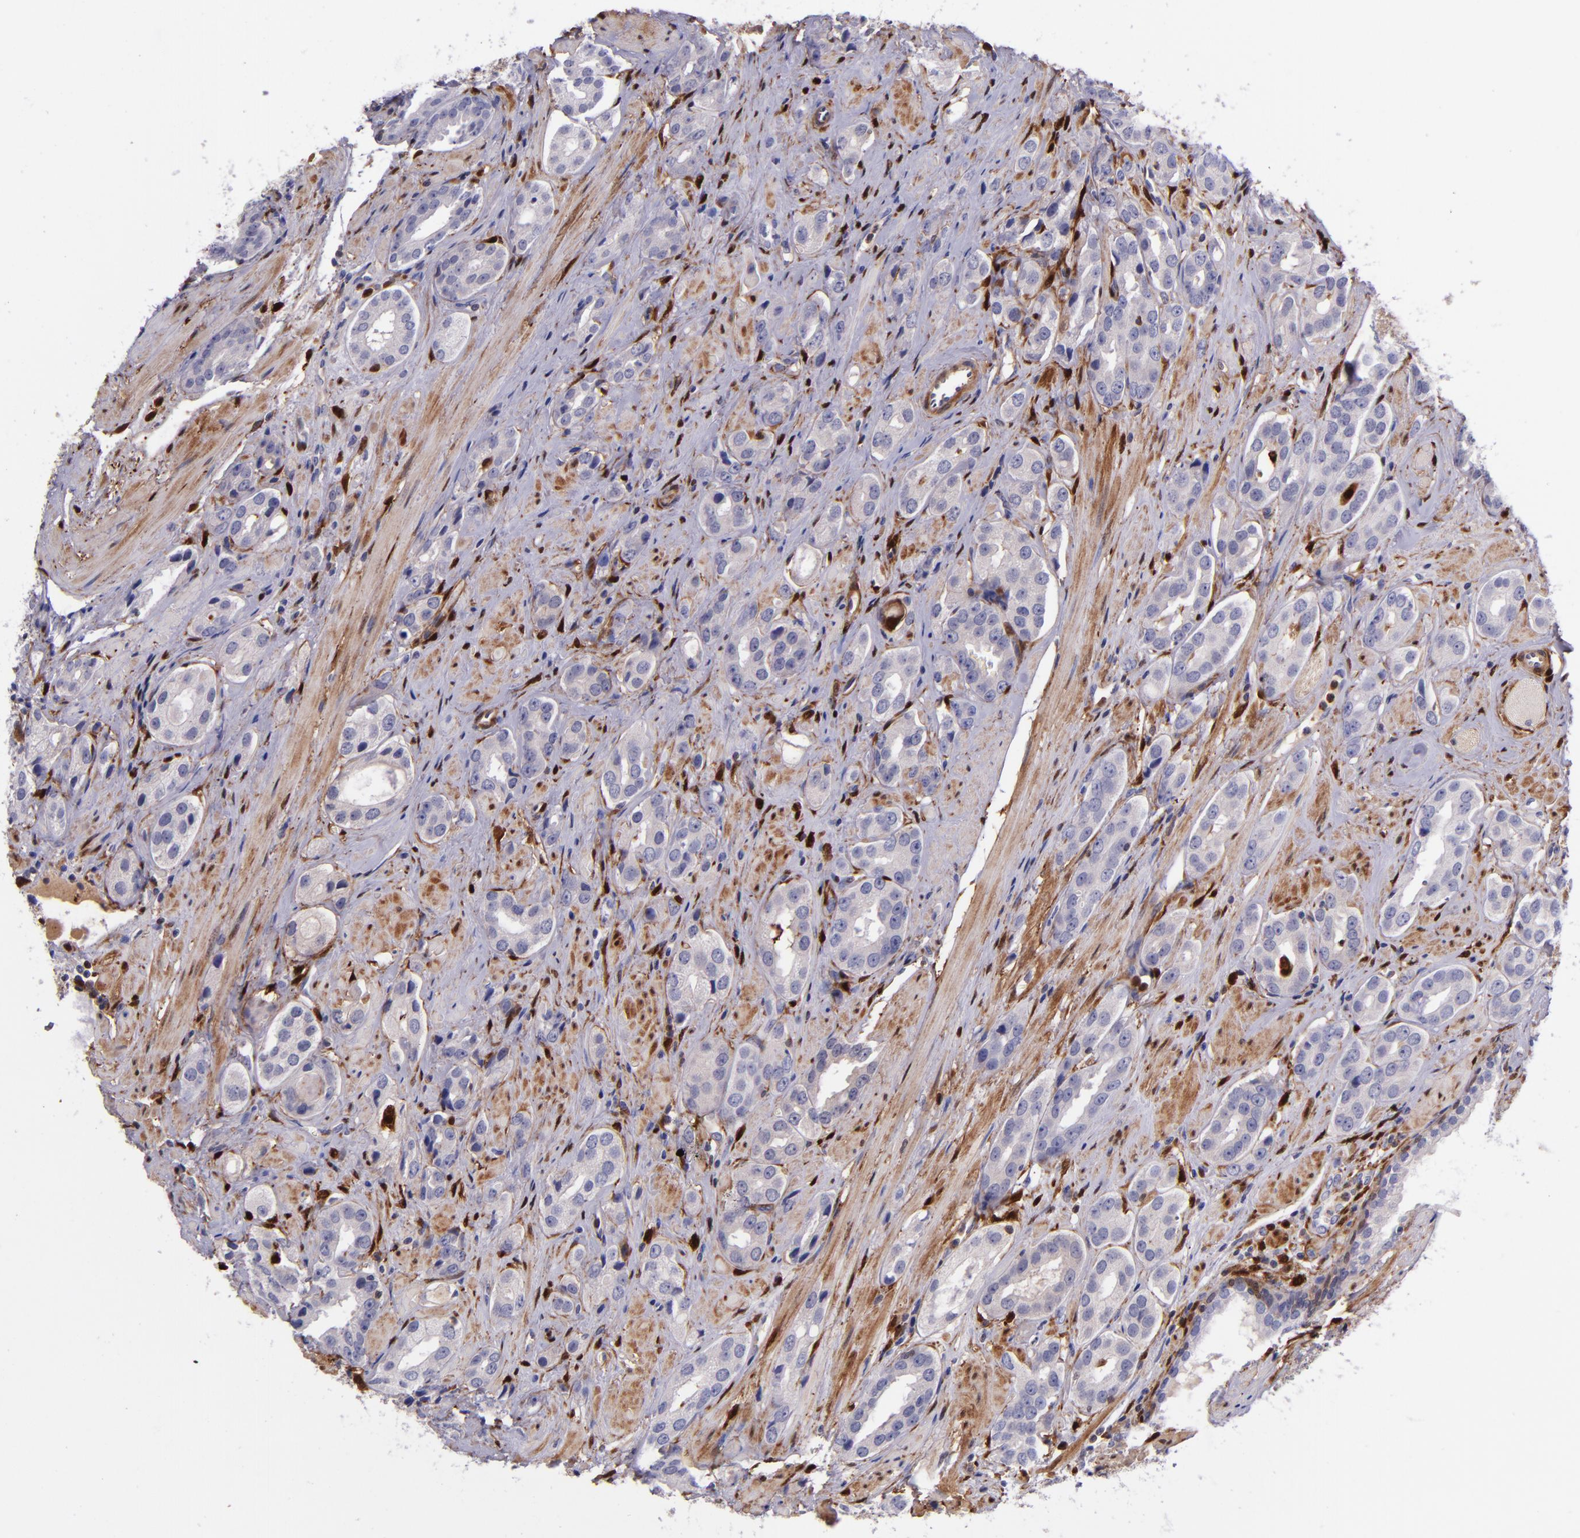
{"staining": {"intensity": "negative", "quantity": "none", "location": "none"}, "tissue": "prostate cancer", "cell_type": "Tumor cells", "image_type": "cancer", "snomed": [{"axis": "morphology", "description": "Adenocarcinoma, Medium grade"}, {"axis": "topography", "description": "Prostate"}], "caption": "Tumor cells are negative for protein expression in human medium-grade adenocarcinoma (prostate). (Brightfield microscopy of DAB immunohistochemistry (IHC) at high magnification).", "gene": "LGALS1", "patient": {"sex": "male", "age": 53}}